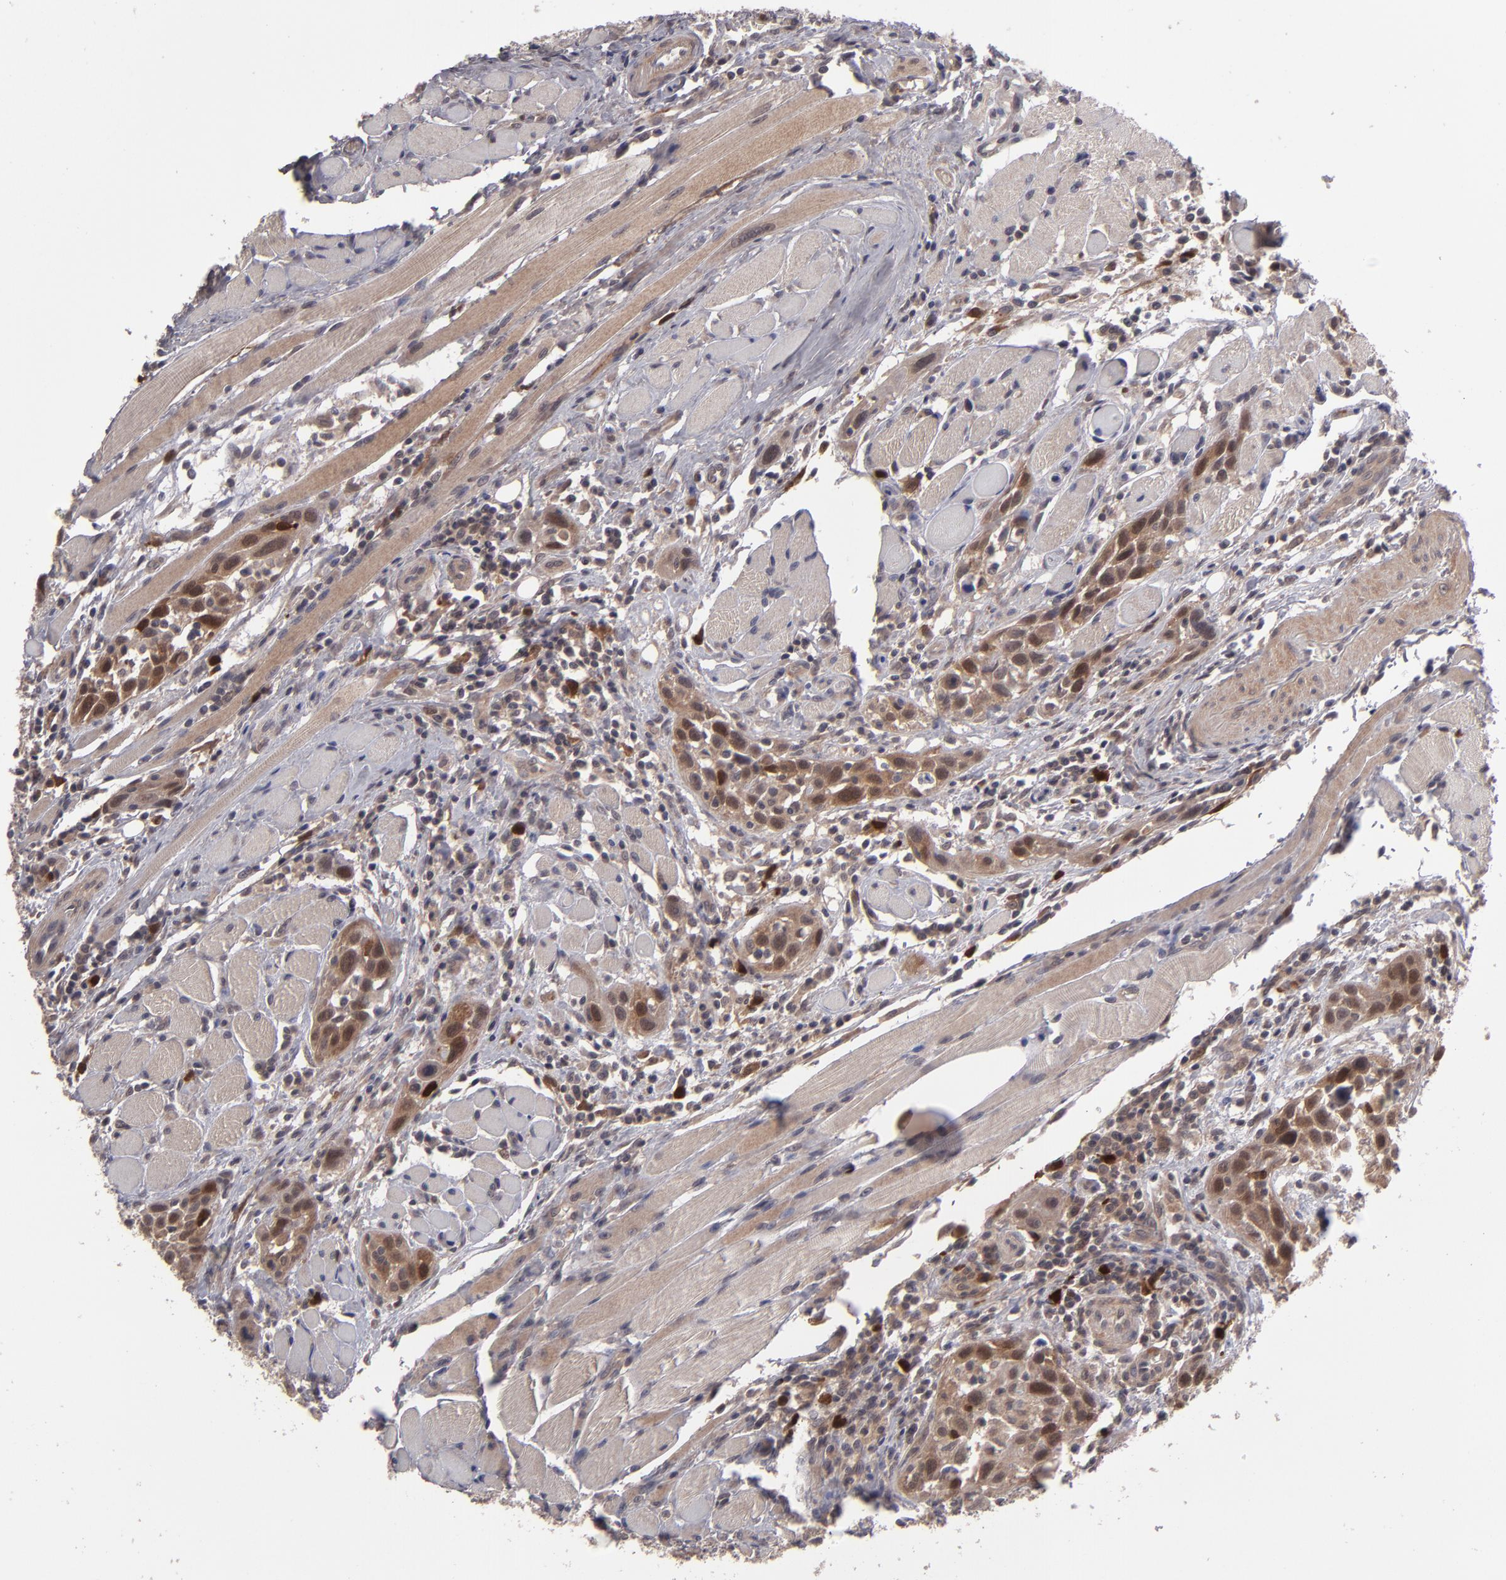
{"staining": {"intensity": "moderate", "quantity": ">75%", "location": "cytoplasmic/membranous,nuclear"}, "tissue": "head and neck cancer", "cell_type": "Tumor cells", "image_type": "cancer", "snomed": [{"axis": "morphology", "description": "Squamous cell carcinoma, NOS"}, {"axis": "topography", "description": "Oral tissue"}, {"axis": "topography", "description": "Head-Neck"}], "caption": "Head and neck cancer stained with DAB immunohistochemistry (IHC) exhibits medium levels of moderate cytoplasmic/membranous and nuclear positivity in about >75% of tumor cells.", "gene": "TYMS", "patient": {"sex": "female", "age": 50}}